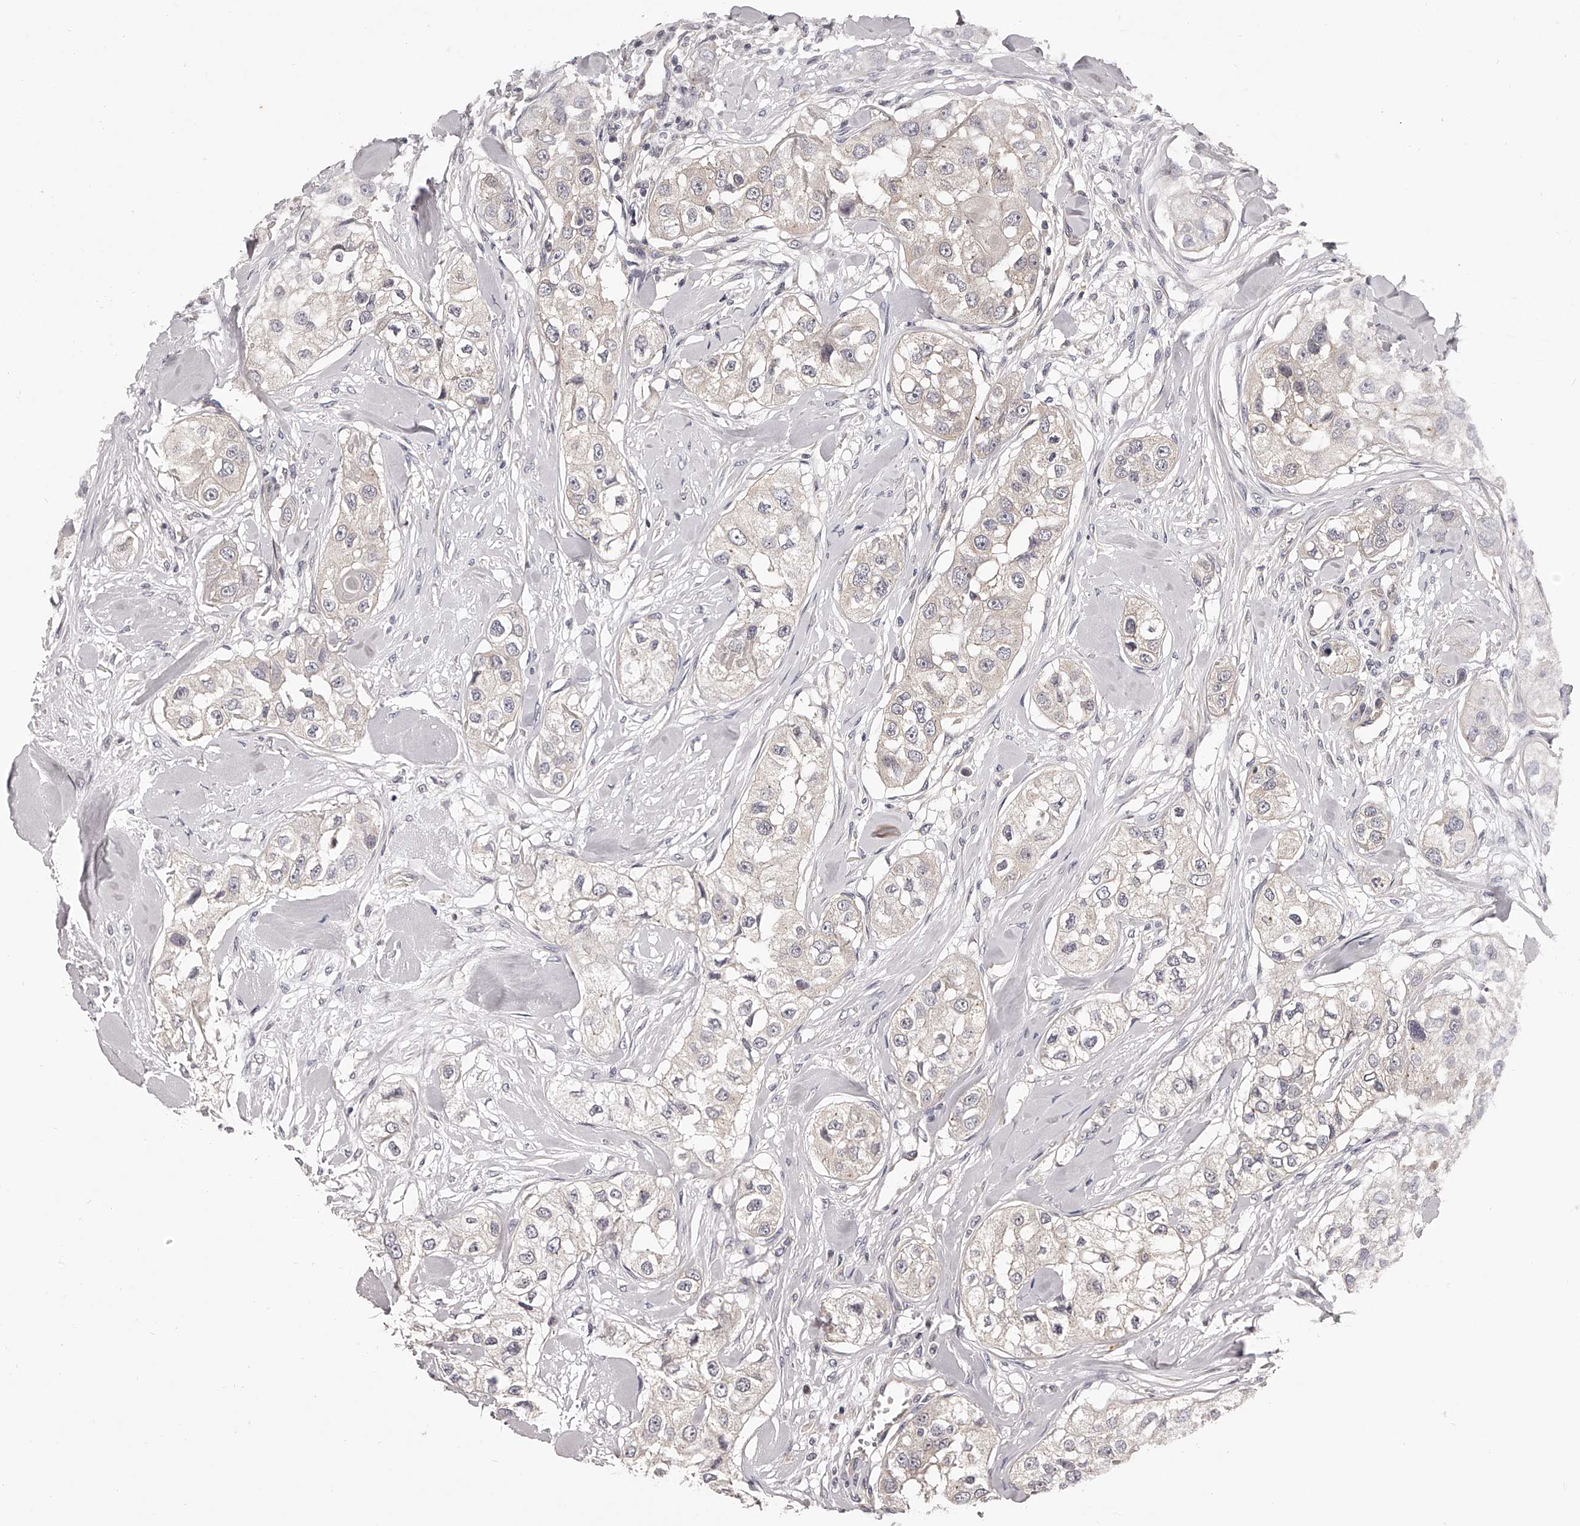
{"staining": {"intensity": "negative", "quantity": "none", "location": "none"}, "tissue": "head and neck cancer", "cell_type": "Tumor cells", "image_type": "cancer", "snomed": [{"axis": "morphology", "description": "Normal tissue, NOS"}, {"axis": "morphology", "description": "Squamous cell carcinoma, NOS"}, {"axis": "topography", "description": "Skeletal muscle"}, {"axis": "topography", "description": "Head-Neck"}], "caption": "This is an immunohistochemistry histopathology image of head and neck cancer. There is no expression in tumor cells.", "gene": "PFDN2", "patient": {"sex": "male", "age": 51}}